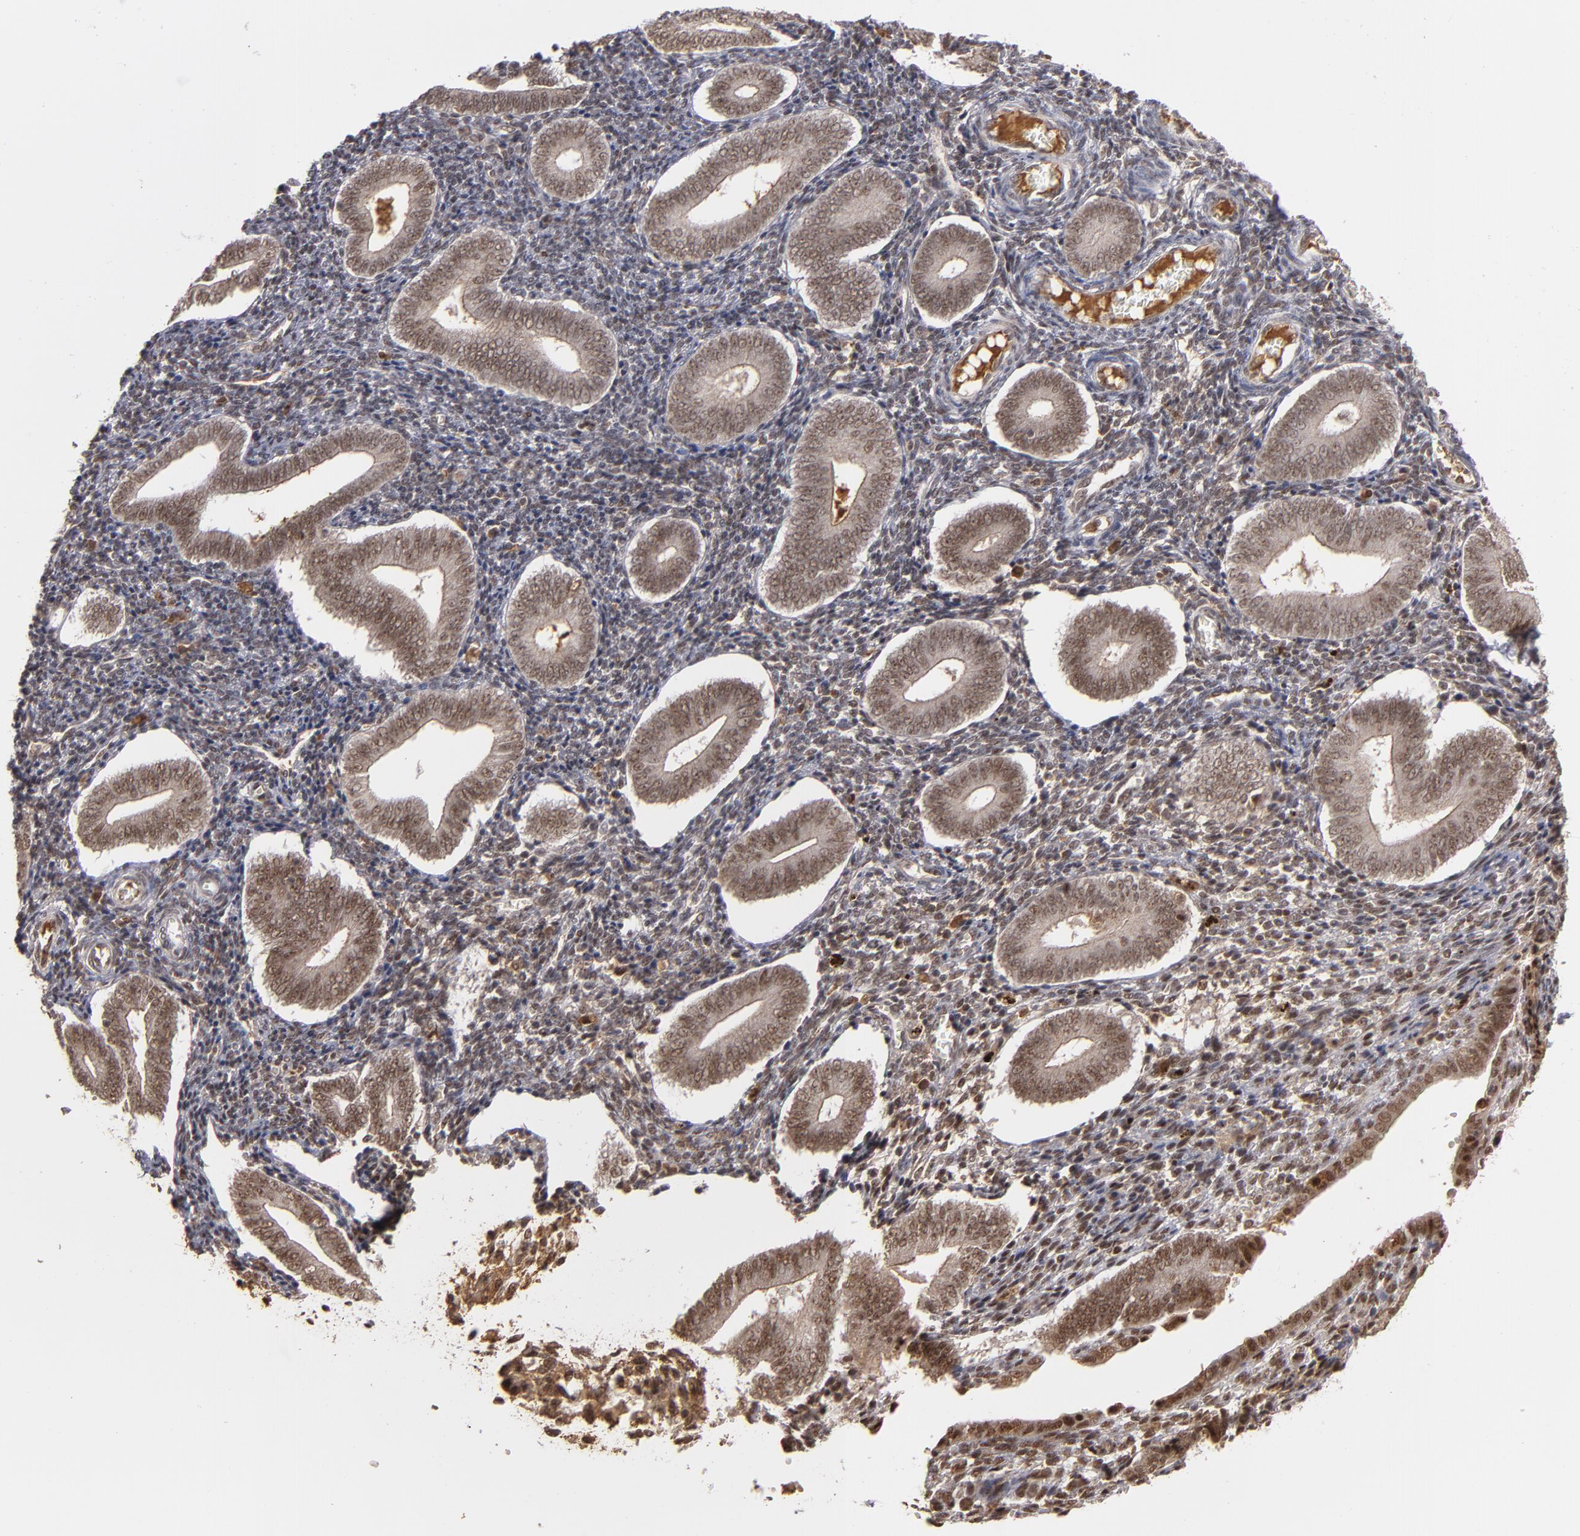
{"staining": {"intensity": "weak", "quantity": "25%-75%", "location": "nuclear"}, "tissue": "endometrium", "cell_type": "Cells in endometrial stroma", "image_type": "normal", "snomed": [{"axis": "morphology", "description": "Normal tissue, NOS"}, {"axis": "topography", "description": "Uterus"}, {"axis": "topography", "description": "Endometrium"}], "caption": "Endometrium was stained to show a protein in brown. There is low levels of weak nuclear positivity in about 25%-75% of cells in endometrial stroma.", "gene": "ZNF234", "patient": {"sex": "female", "age": 33}}